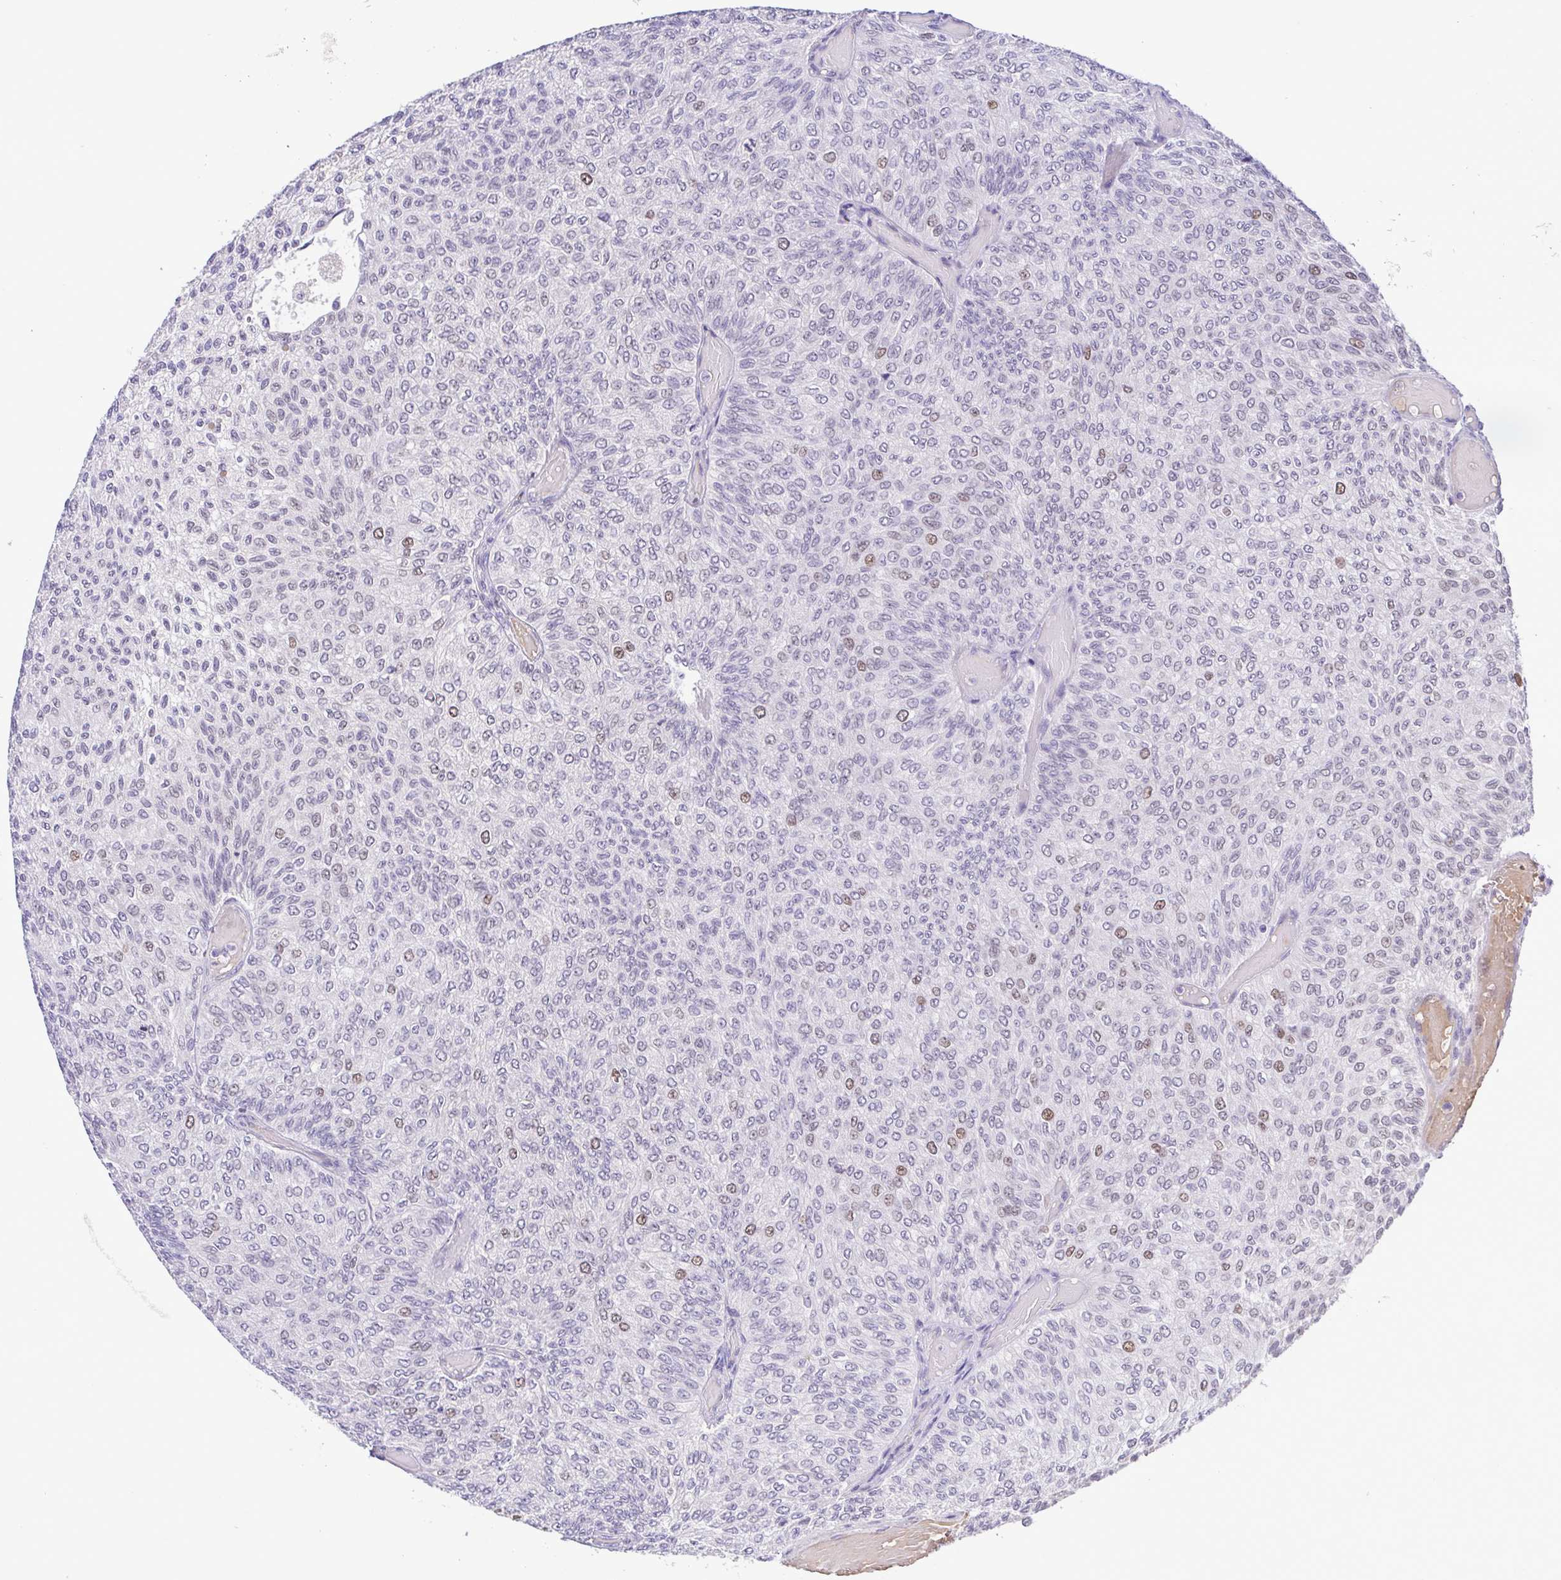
{"staining": {"intensity": "moderate", "quantity": "<25%", "location": "nuclear"}, "tissue": "urothelial cancer", "cell_type": "Tumor cells", "image_type": "cancer", "snomed": [{"axis": "morphology", "description": "Urothelial carcinoma, Low grade"}, {"axis": "topography", "description": "Urinary bladder"}], "caption": "About <25% of tumor cells in low-grade urothelial carcinoma reveal moderate nuclear protein staining as visualized by brown immunohistochemical staining.", "gene": "TIPIN", "patient": {"sex": "male", "age": 78}}